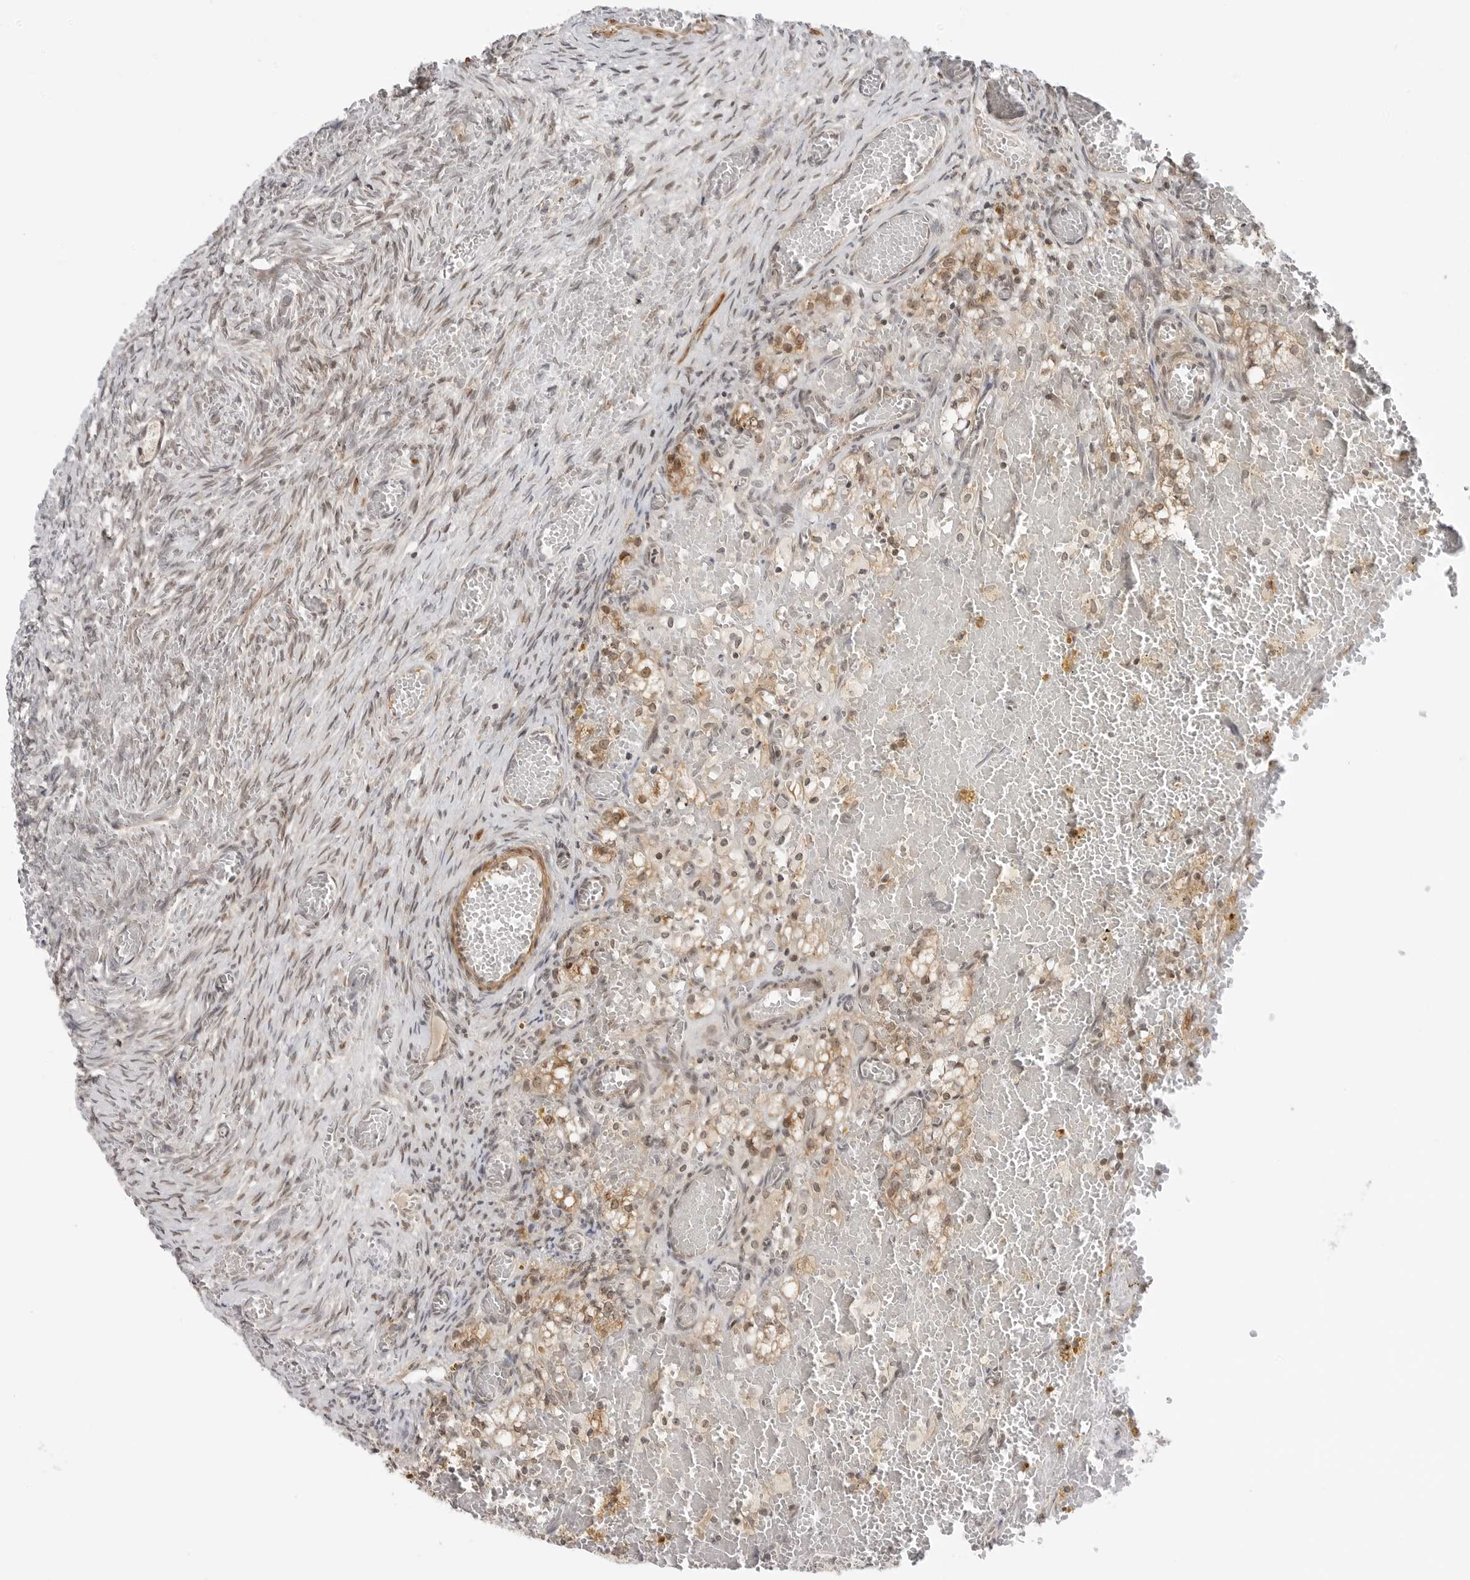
{"staining": {"intensity": "weak", "quantity": "25%-75%", "location": "cytoplasmic/membranous,nuclear"}, "tissue": "ovary", "cell_type": "Ovarian stroma cells", "image_type": "normal", "snomed": [{"axis": "morphology", "description": "Adenocarcinoma, NOS"}, {"axis": "topography", "description": "Endometrium"}], "caption": "Immunohistochemical staining of normal ovary exhibits weak cytoplasmic/membranous,nuclear protein expression in approximately 25%-75% of ovarian stroma cells.", "gene": "MAP2K5", "patient": {"sex": "female", "age": 32}}